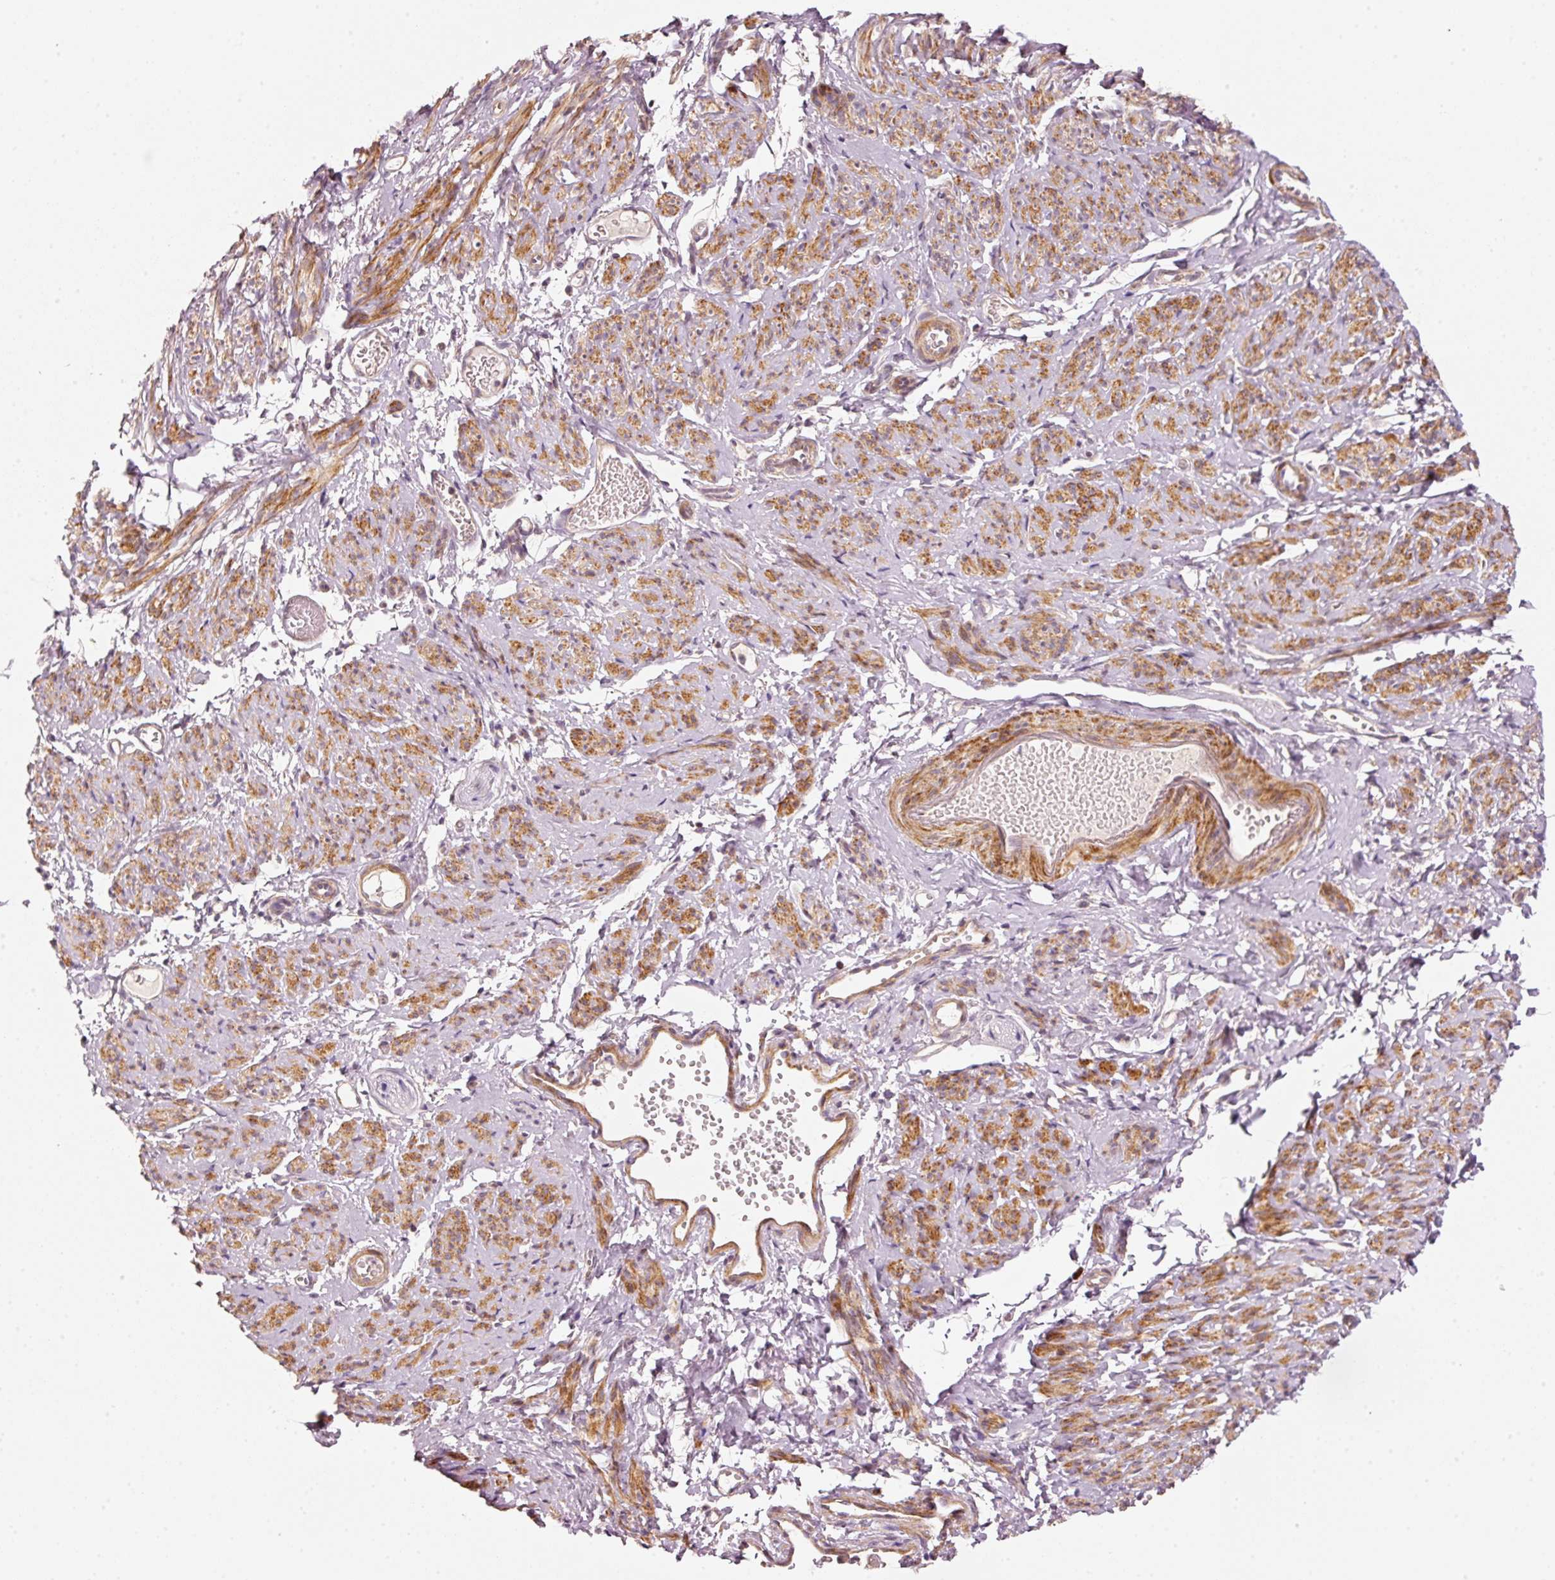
{"staining": {"intensity": "strong", "quantity": ">75%", "location": "cytoplasmic/membranous"}, "tissue": "smooth muscle", "cell_type": "Smooth muscle cells", "image_type": "normal", "snomed": [{"axis": "morphology", "description": "Normal tissue, NOS"}, {"axis": "topography", "description": "Smooth muscle"}], "caption": "Immunohistochemical staining of unremarkable human smooth muscle displays strong cytoplasmic/membranous protein positivity in about >75% of smooth muscle cells.", "gene": "ARHGAP22", "patient": {"sex": "female", "age": 65}}